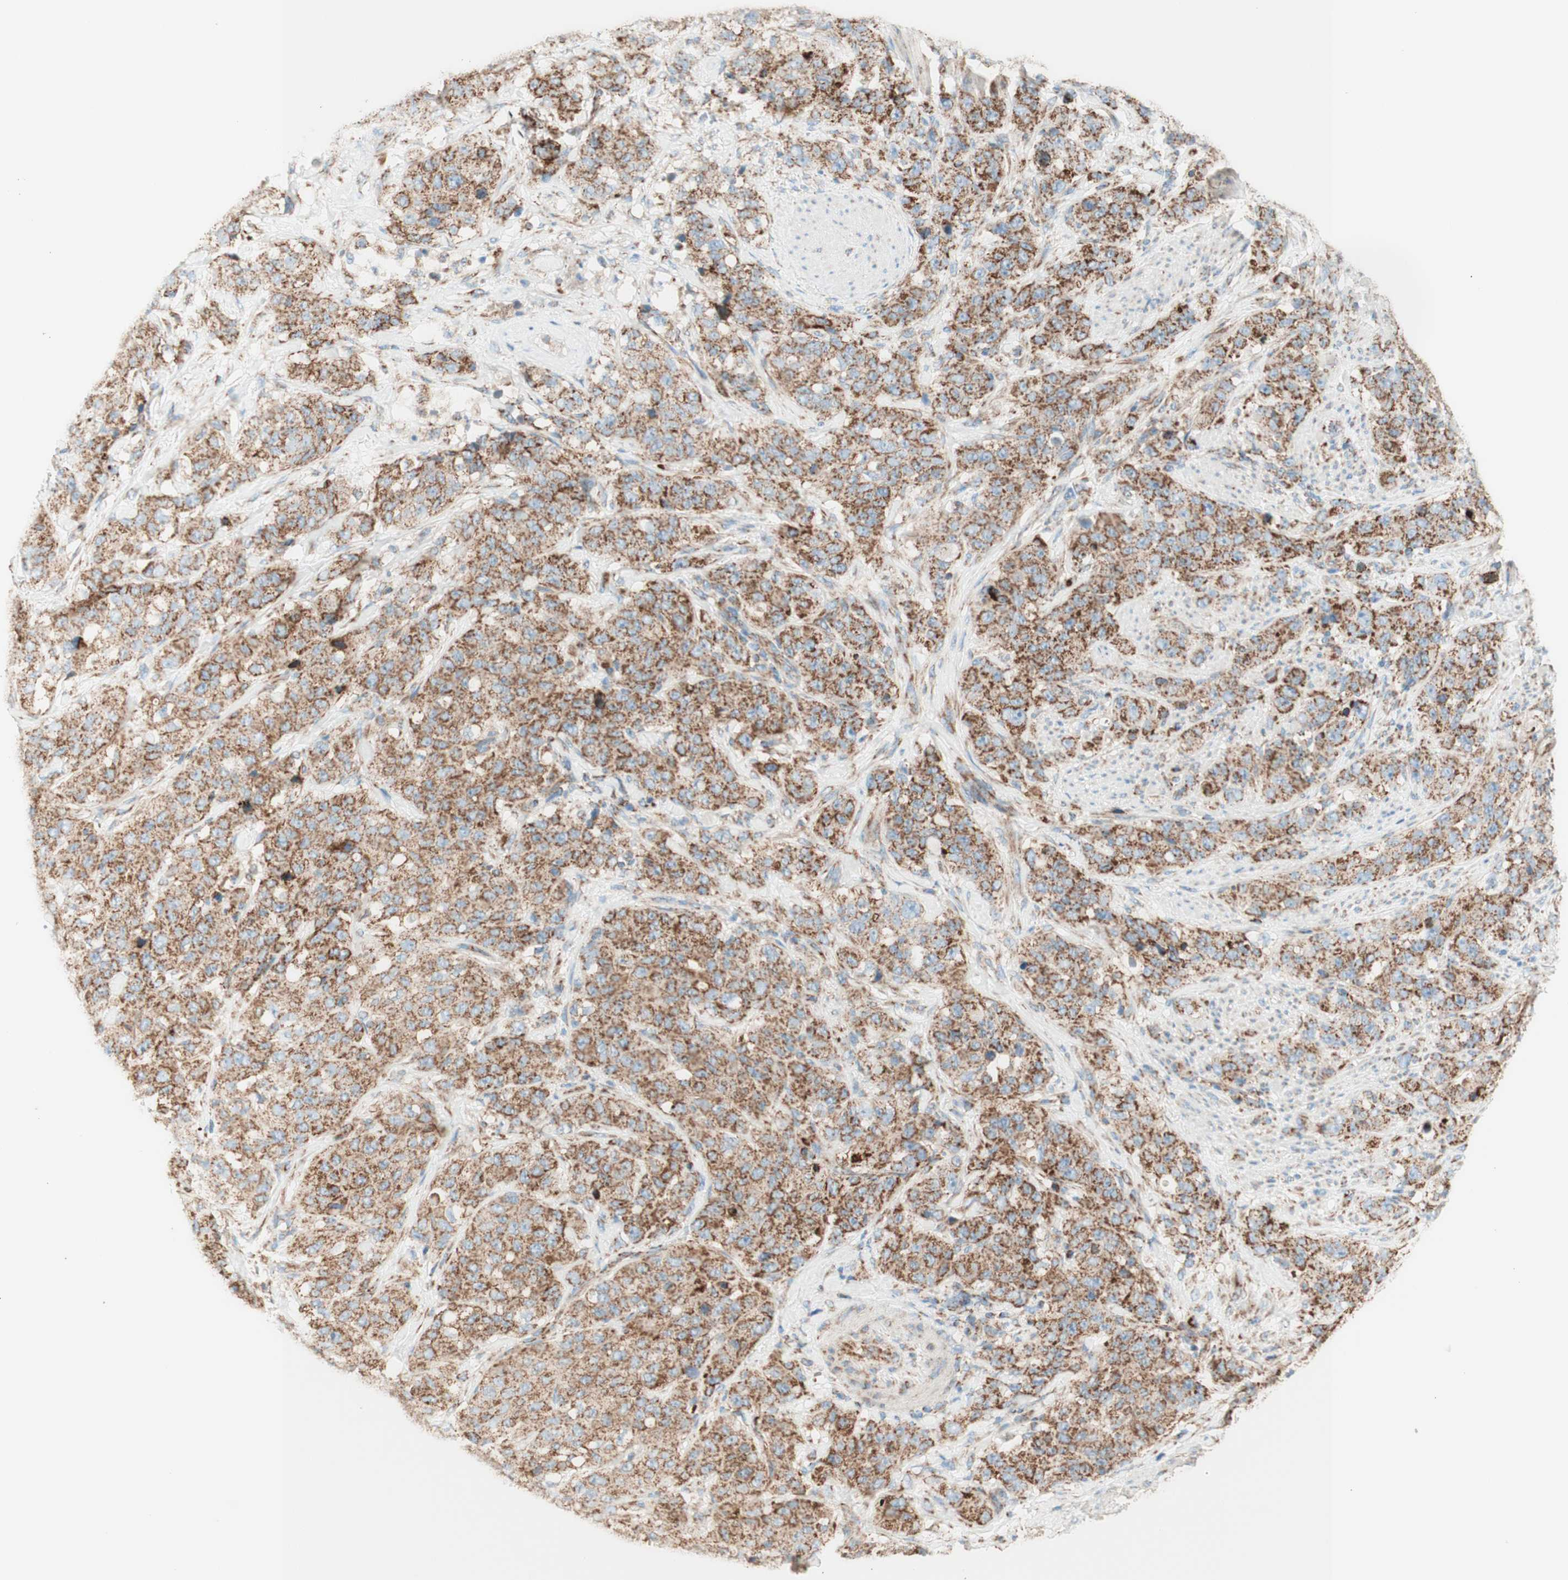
{"staining": {"intensity": "strong", "quantity": ">75%", "location": "cytoplasmic/membranous"}, "tissue": "stomach cancer", "cell_type": "Tumor cells", "image_type": "cancer", "snomed": [{"axis": "morphology", "description": "Adenocarcinoma, NOS"}, {"axis": "topography", "description": "Stomach"}], "caption": "Immunohistochemical staining of stomach cancer shows high levels of strong cytoplasmic/membranous positivity in approximately >75% of tumor cells.", "gene": "TOMM20", "patient": {"sex": "male", "age": 48}}